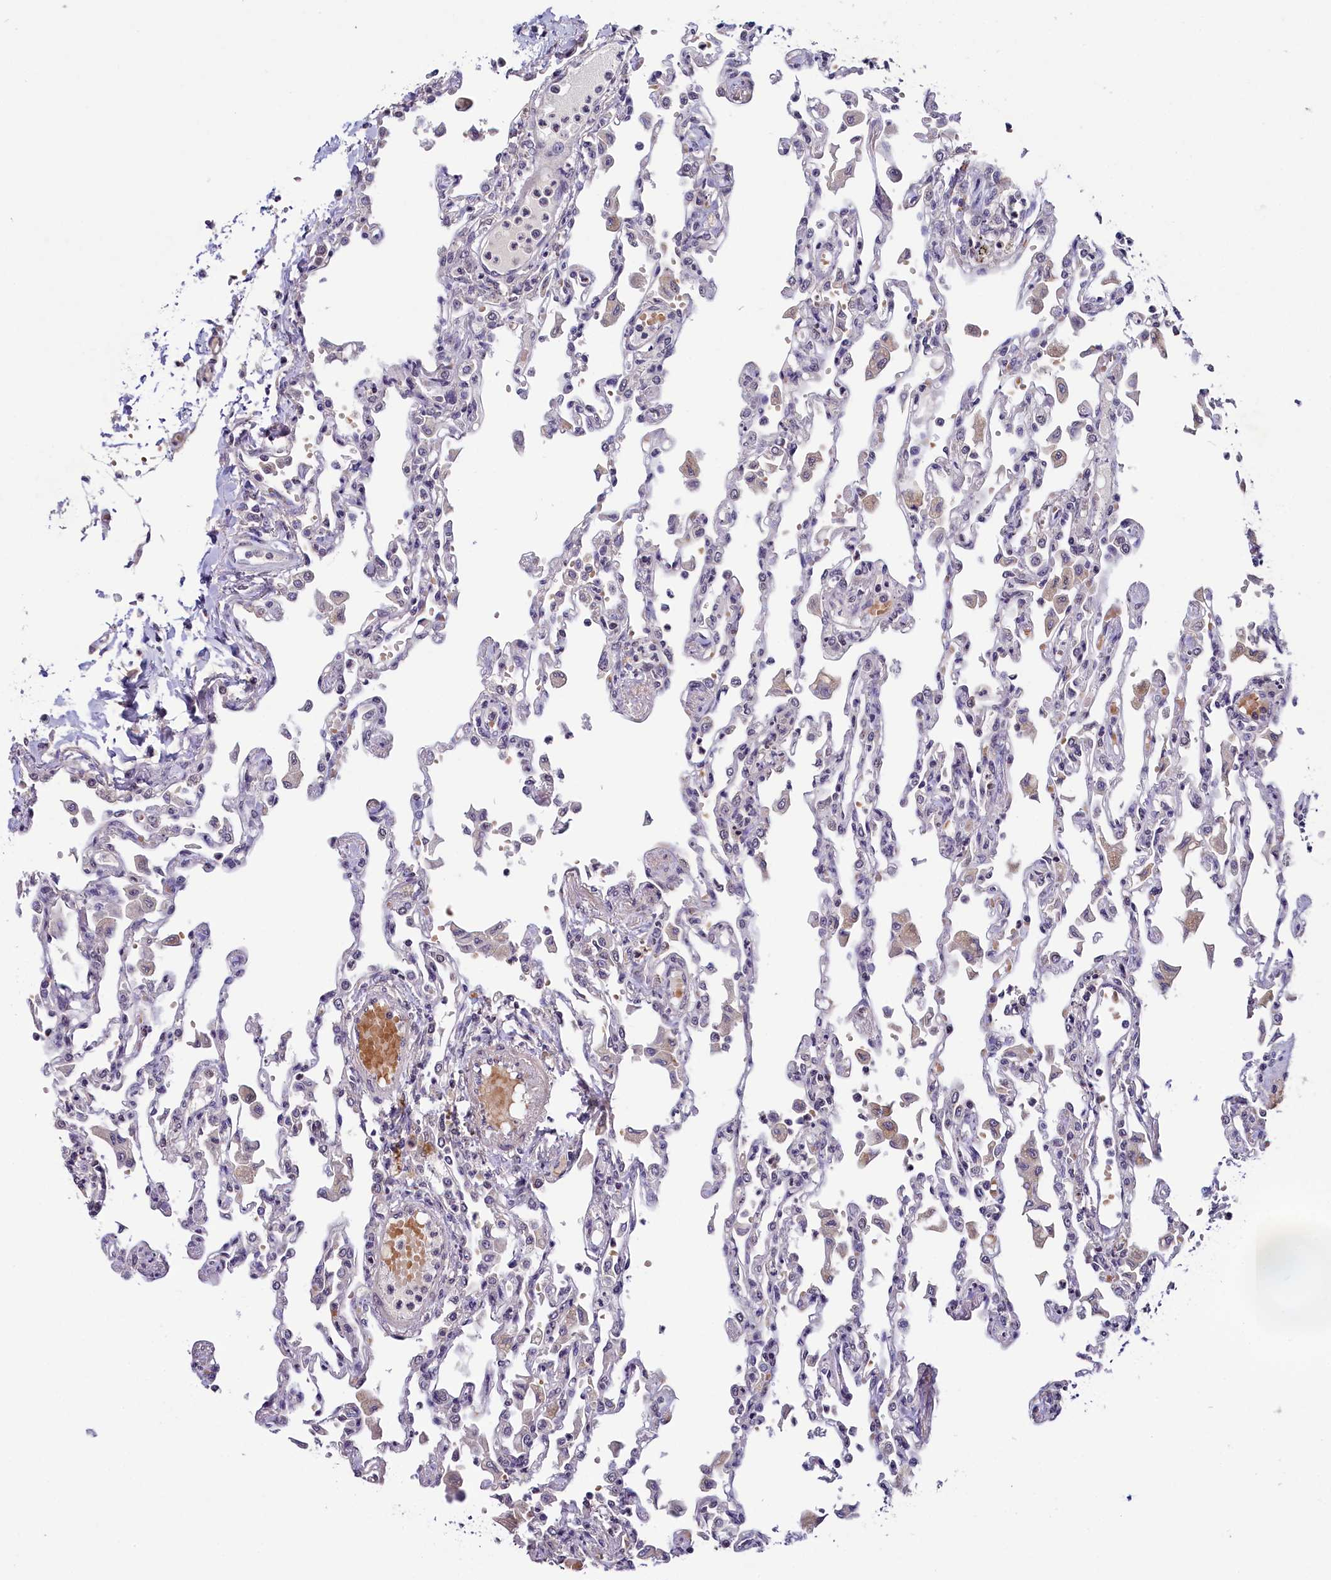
{"staining": {"intensity": "negative", "quantity": "none", "location": "none"}, "tissue": "lung", "cell_type": "Alveolar cells", "image_type": "normal", "snomed": [{"axis": "morphology", "description": "Normal tissue, NOS"}, {"axis": "topography", "description": "Bronchus"}, {"axis": "topography", "description": "Lung"}], "caption": "High power microscopy micrograph of an immunohistochemistry image of unremarkable lung, revealing no significant positivity in alveolar cells. (Brightfield microscopy of DAB immunohistochemistry (IHC) at high magnification).", "gene": "SLC39A6", "patient": {"sex": "female", "age": 49}}